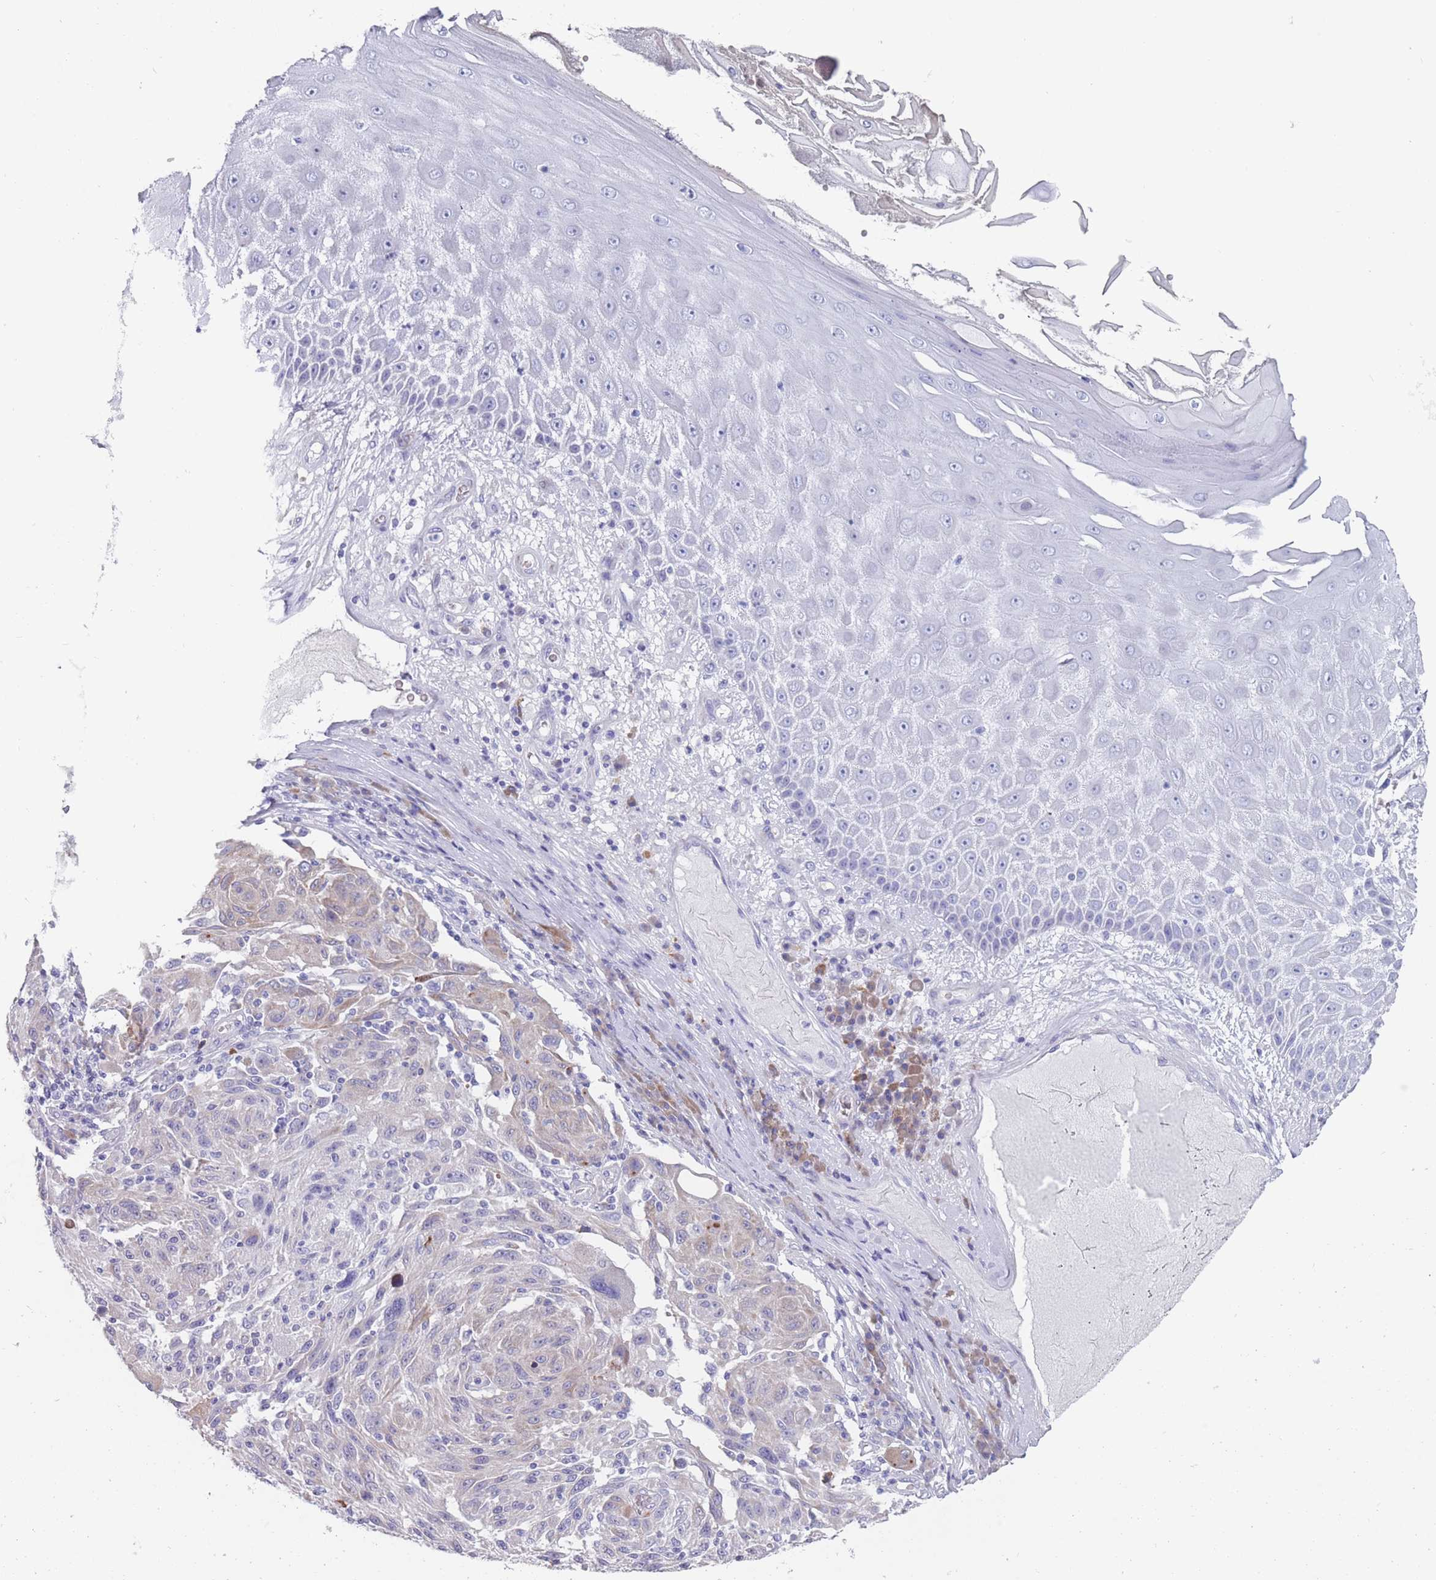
{"staining": {"intensity": "moderate", "quantity": "<25%", "location": "cytoplasmic/membranous"}, "tissue": "melanoma", "cell_type": "Tumor cells", "image_type": "cancer", "snomed": [{"axis": "morphology", "description": "Malignant melanoma, NOS"}, {"axis": "topography", "description": "Skin"}], "caption": "Immunohistochemistry (IHC) staining of melanoma, which displays low levels of moderate cytoplasmic/membranous expression in approximately <25% of tumor cells indicating moderate cytoplasmic/membranous protein staining. The staining was performed using DAB (3,3'-diaminobenzidine) (brown) for protein detection and nuclei were counterstained in hematoxylin (blue).", "gene": "ST8SIA5", "patient": {"sex": "male", "age": 53}}